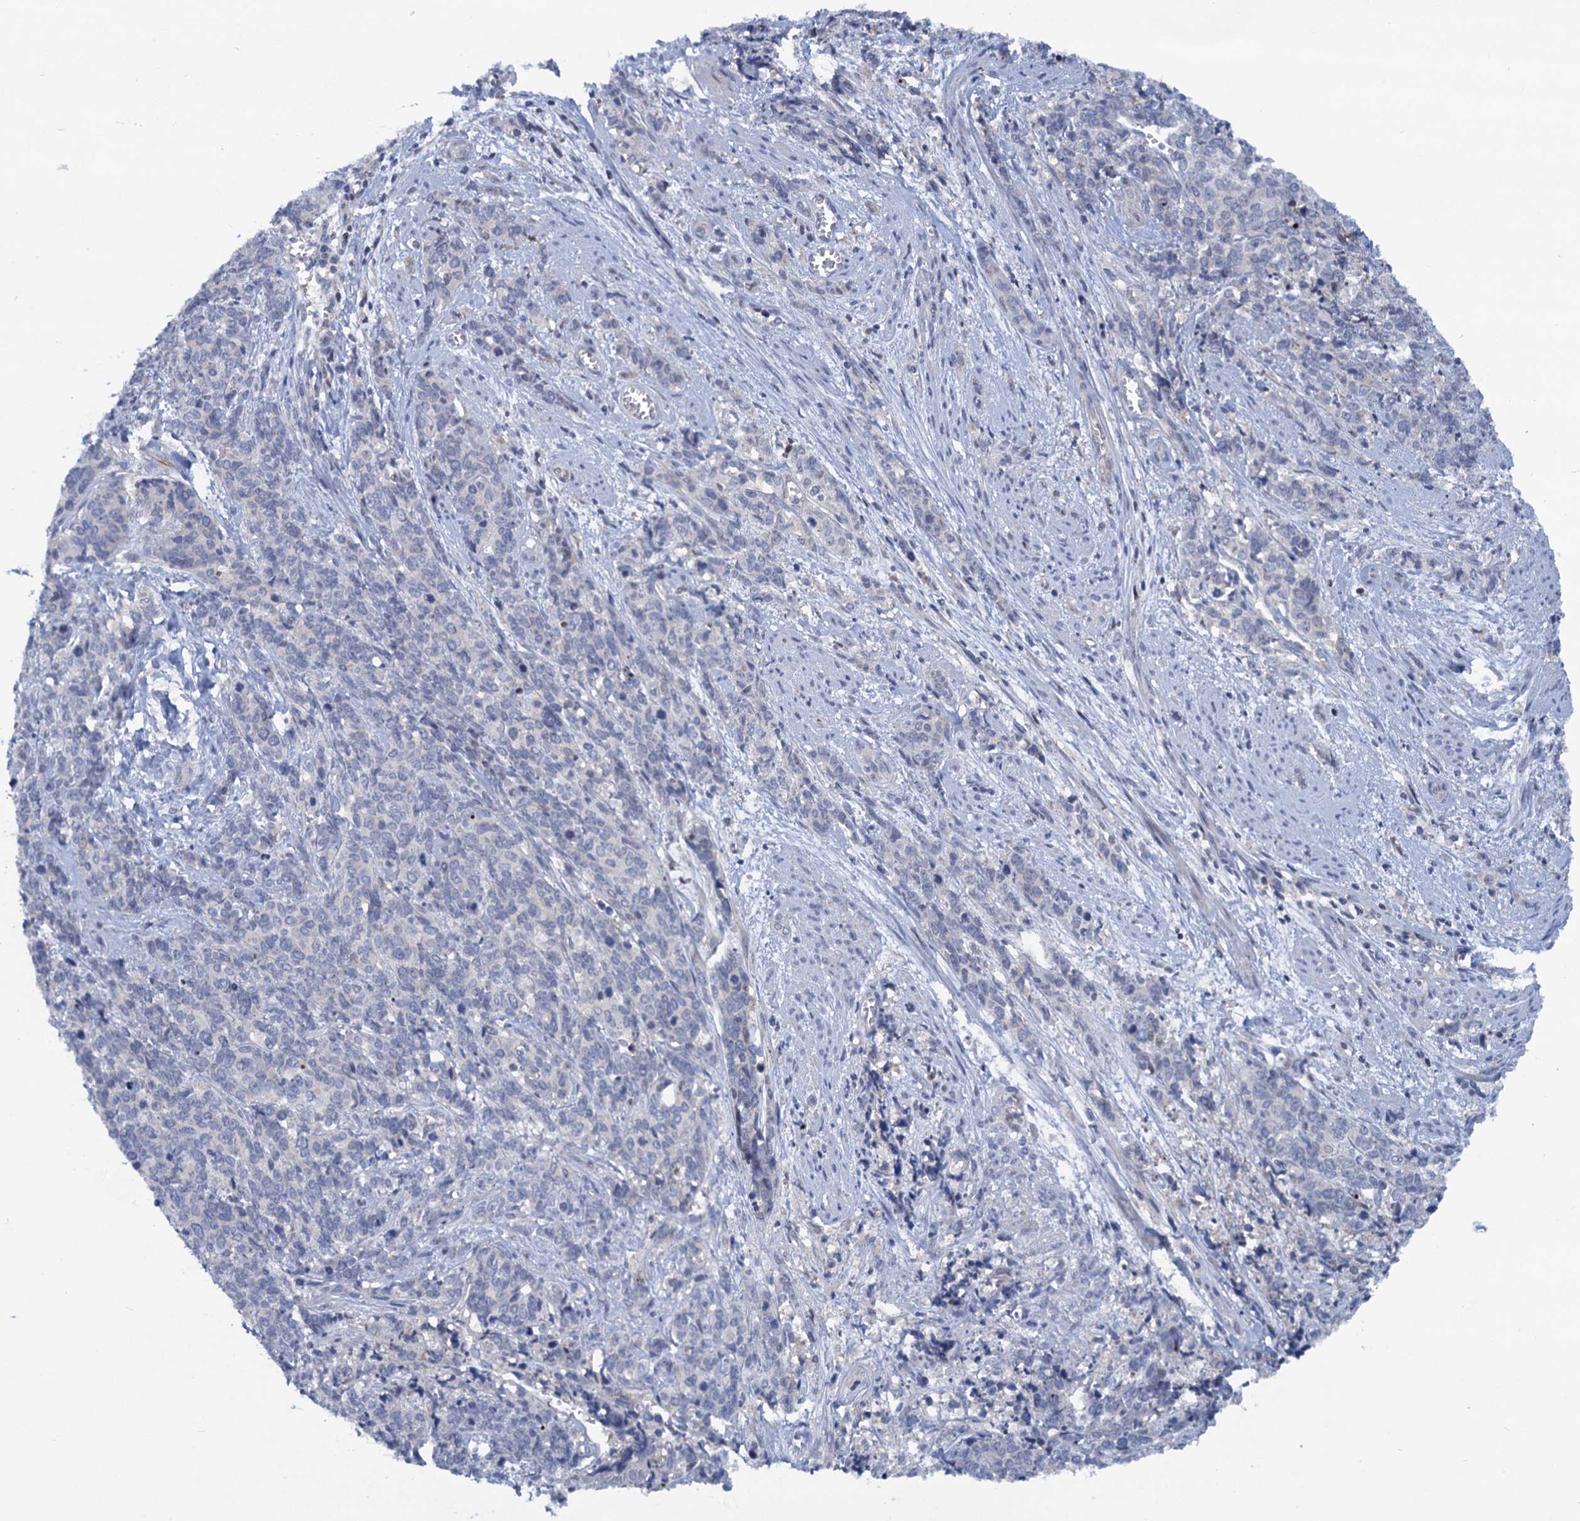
{"staining": {"intensity": "negative", "quantity": "none", "location": "none"}, "tissue": "cervical cancer", "cell_type": "Tumor cells", "image_type": "cancer", "snomed": [{"axis": "morphology", "description": "Squamous cell carcinoma, NOS"}, {"axis": "topography", "description": "Cervix"}], "caption": "Immunohistochemistry histopathology image of human squamous cell carcinoma (cervical) stained for a protein (brown), which shows no positivity in tumor cells.", "gene": "QPCTL", "patient": {"sex": "female", "age": 60}}